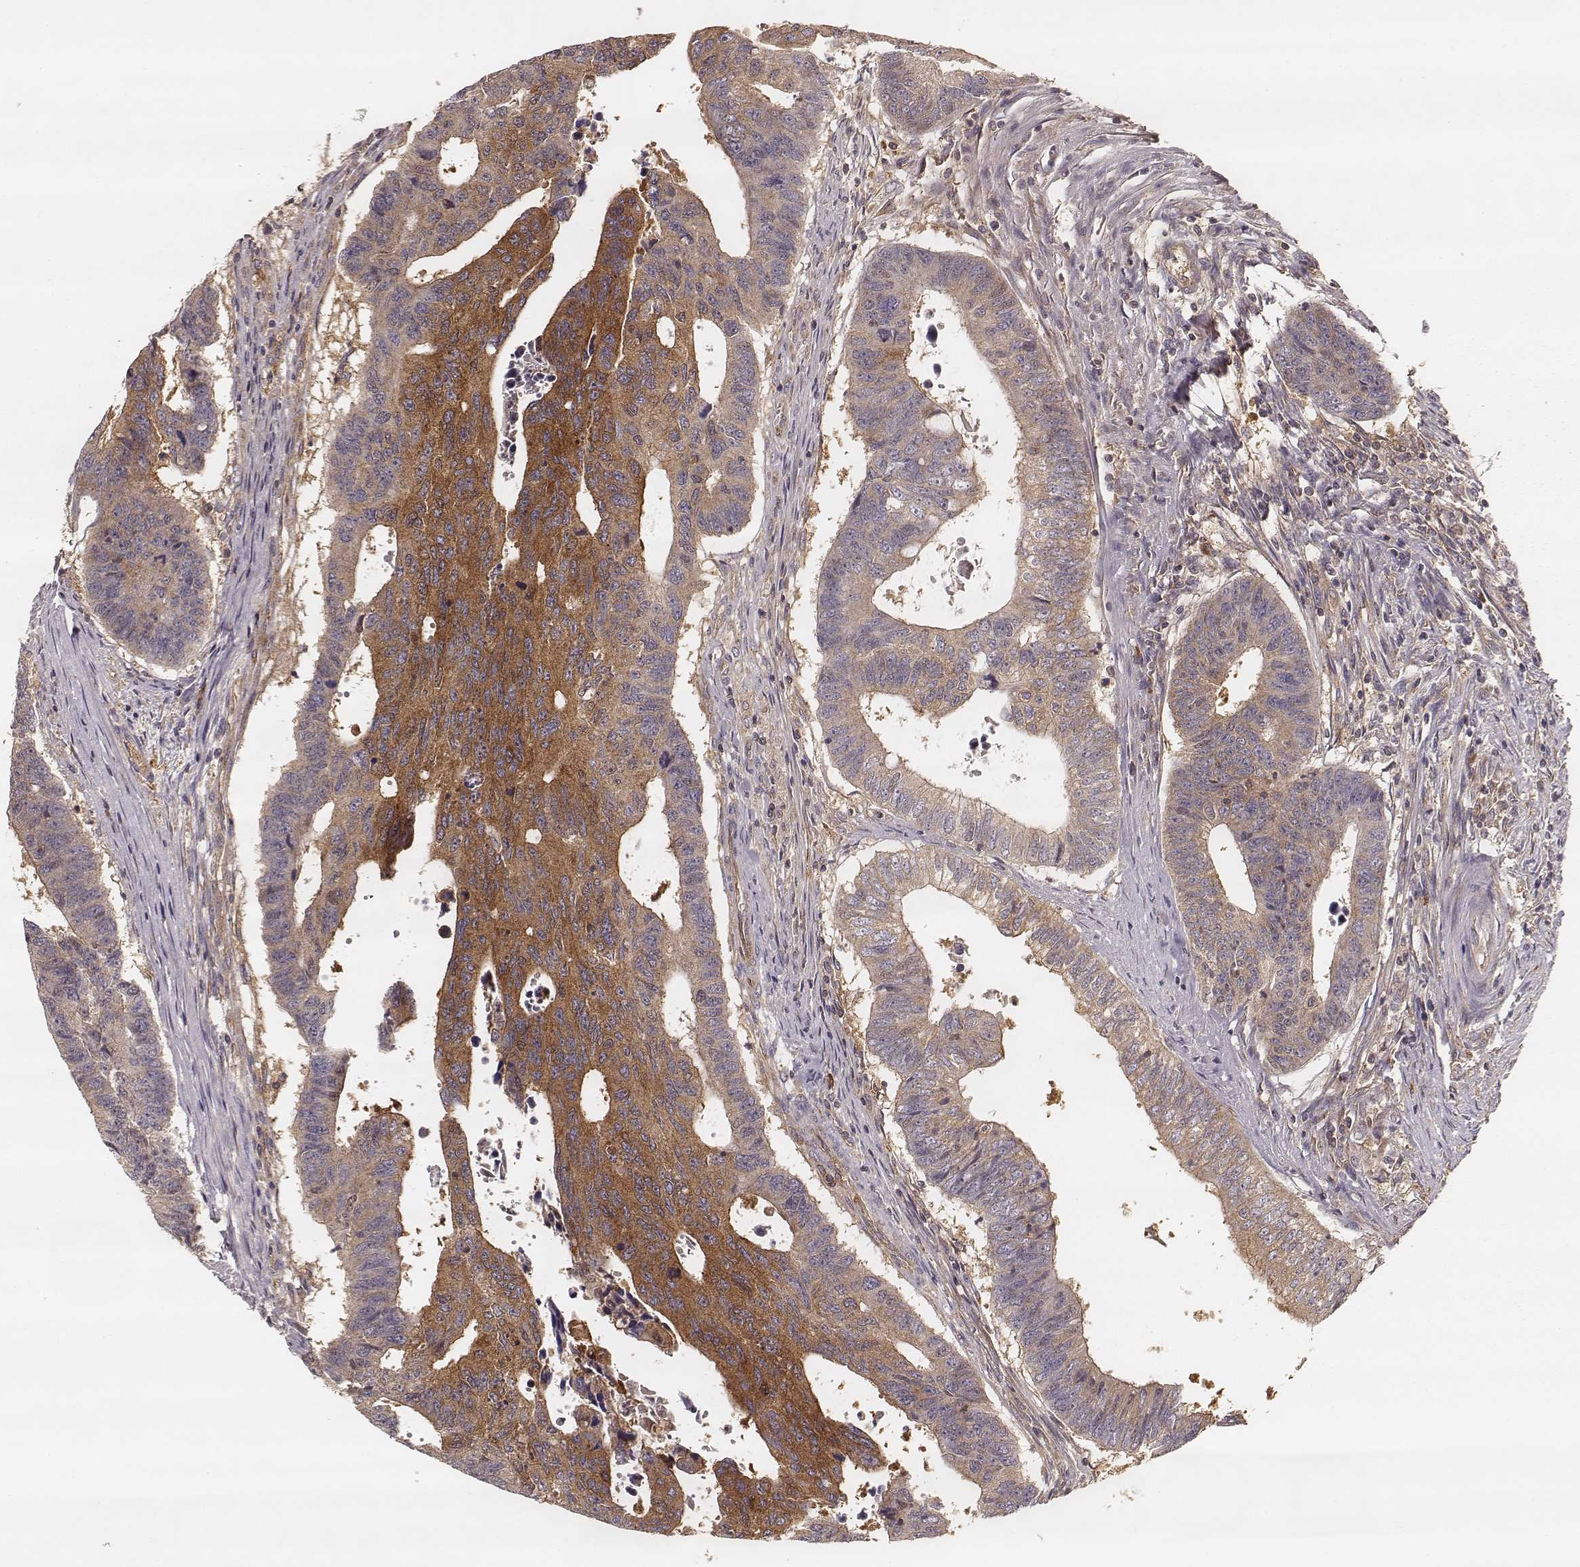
{"staining": {"intensity": "moderate", "quantity": ">75%", "location": "cytoplasmic/membranous"}, "tissue": "colorectal cancer", "cell_type": "Tumor cells", "image_type": "cancer", "snomed": [{"axis": "morphology", "description": "Adenocarcinoma, NOS"}, {"axis": "topography", "description": "Rectum"}], "caption": "Immunohistochemistry histopathology image of neoplastic tissue: human colorectal cancer (adenocarcinoma) stained using IHC exhibits medium levels of moderate protein expression localized specifically in the cytoplasmic/membranous of tumor cells, appearing as a cytoplasmic/membranous brown color.", "gene": "CARS1", "patient": {"sex": "female", "age": 85}}